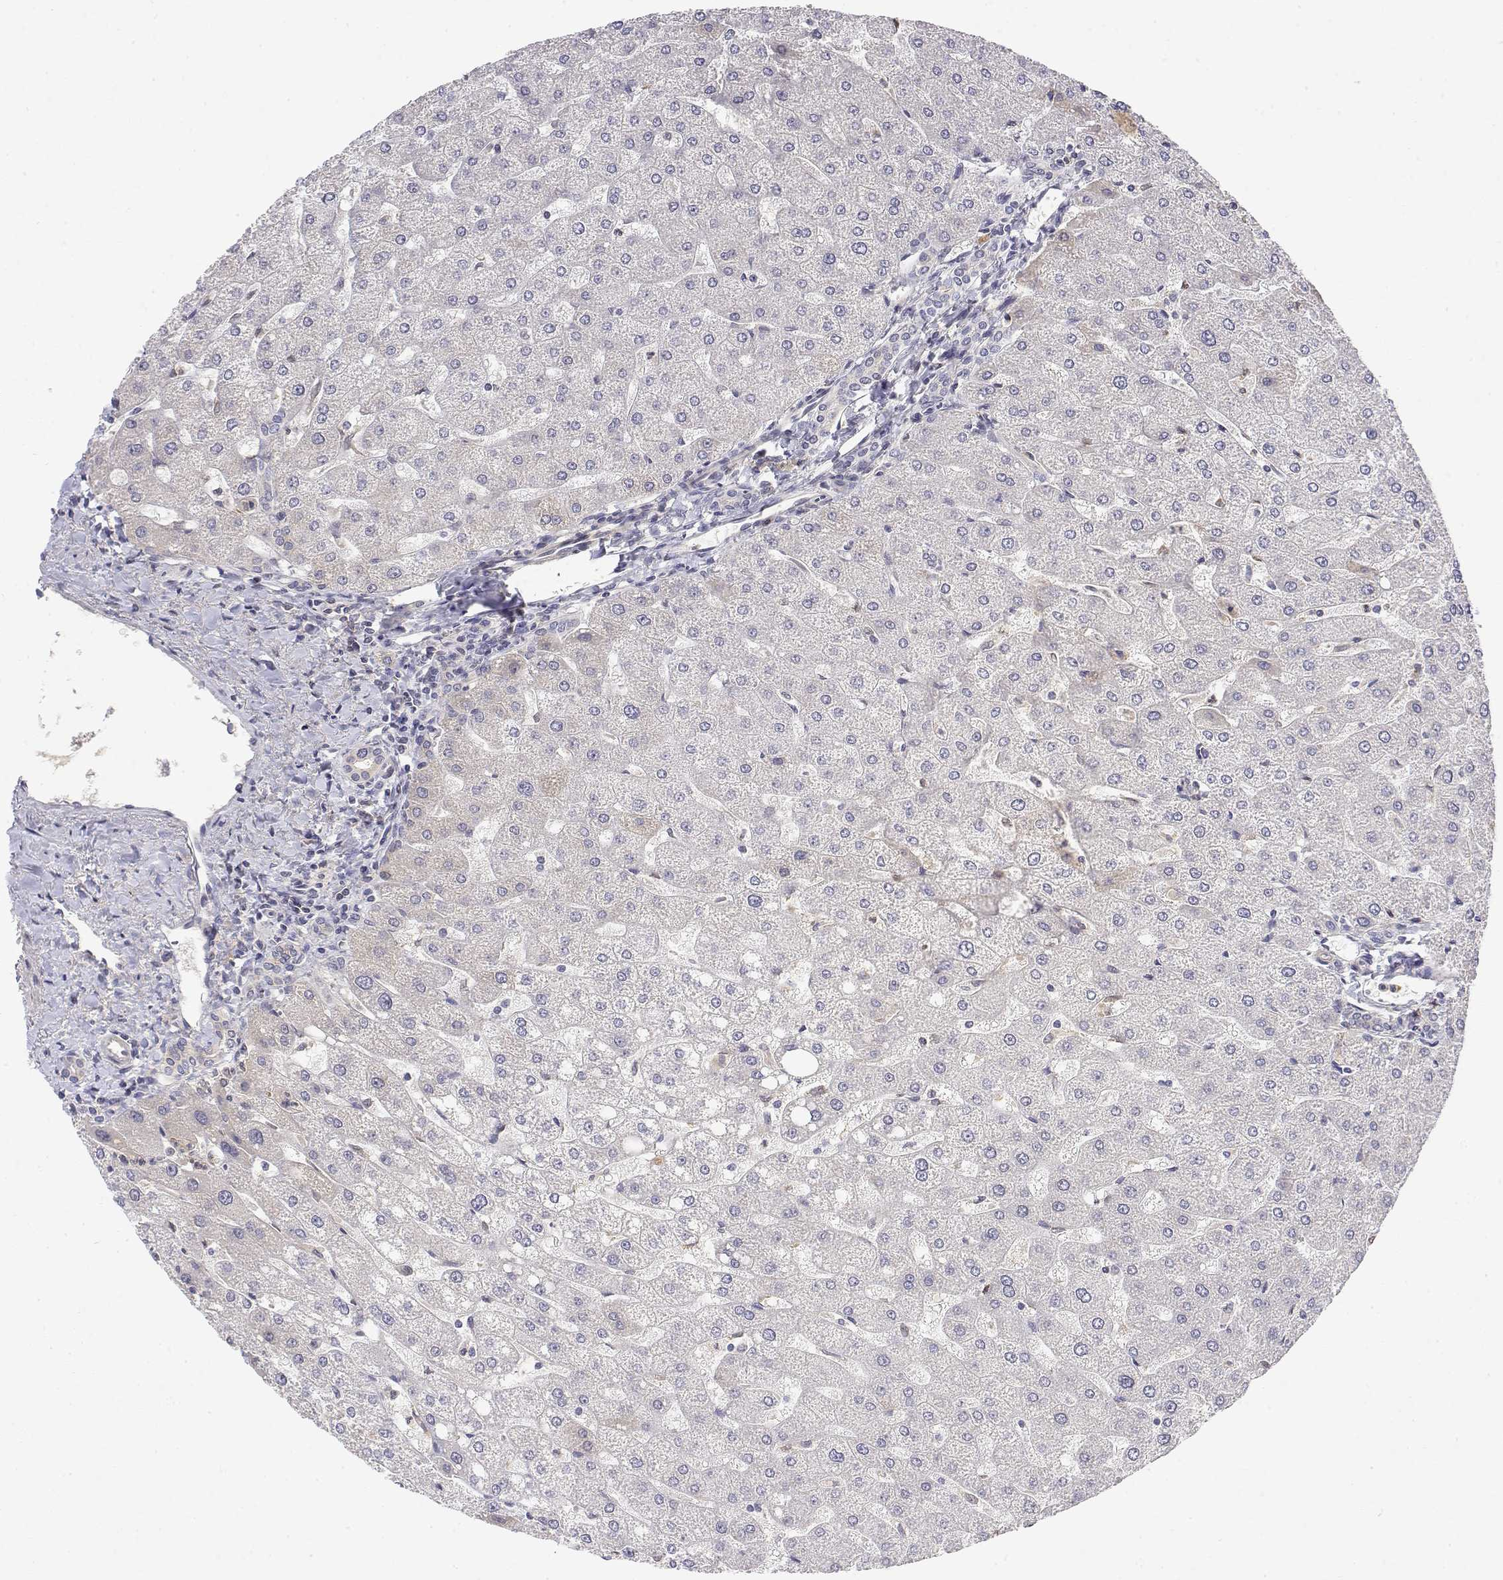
{"staining": {"intensity": "negative", "quantity": "none", "location": "none"}, "tissue": "liver", "cell_type": "Cholangiocytes", "image_type": "normal", "snomed": [{"axis": "morphology", "description": "Normal tissue, NOS"}, {"axis": "topography", "description": "Liver"}], "caption": "IHC micrograph of benign human liver stained for a protein (brown), which reveals no staining in cholangiocytes.", "gene": "IGFBP4", "patient": {"sex": "male", "age": 67}}